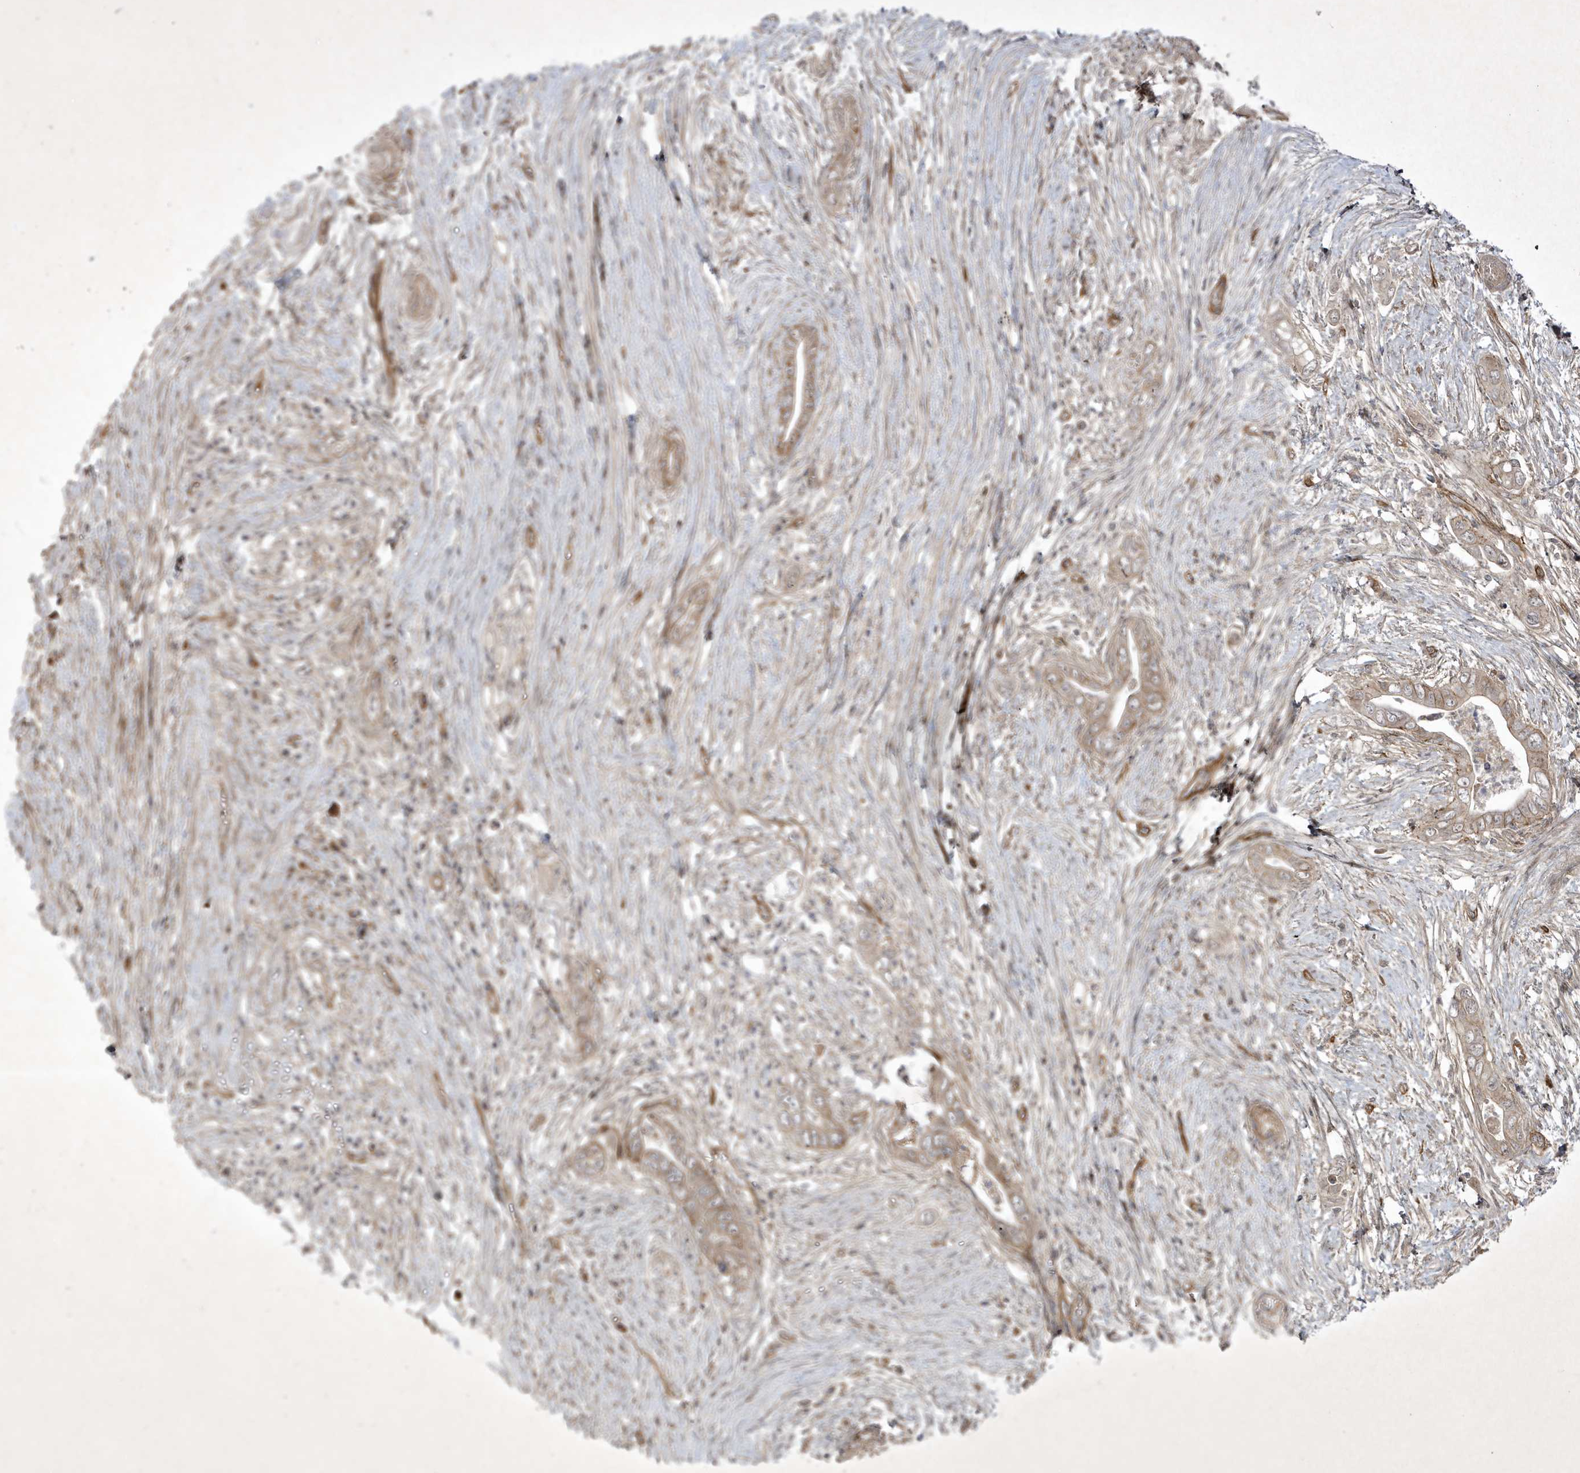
{"staining": {"intensity": "weak", "quantity": "25%-75%", "location": "cytoplasmic/membranous"}, "tissue": "pancreatic cancer", "cell_type": "Tumor cells", "image_type": "cancer", "snomed": [{"axis": "morphology", "description": "Adenocarcinoma, NOS"}, {"axis": "topography", "description": "Pancreas"}], "caption": "Immunohistochemical staining of pancreatic cancer (adenocarcinoma) reveals low levels of weak cytoplasmic/membranous protein expression in approximately 25%-75% of tumor cells.", "gene": "FAM83C", "patient": {"sex": "male", "age": 75}}